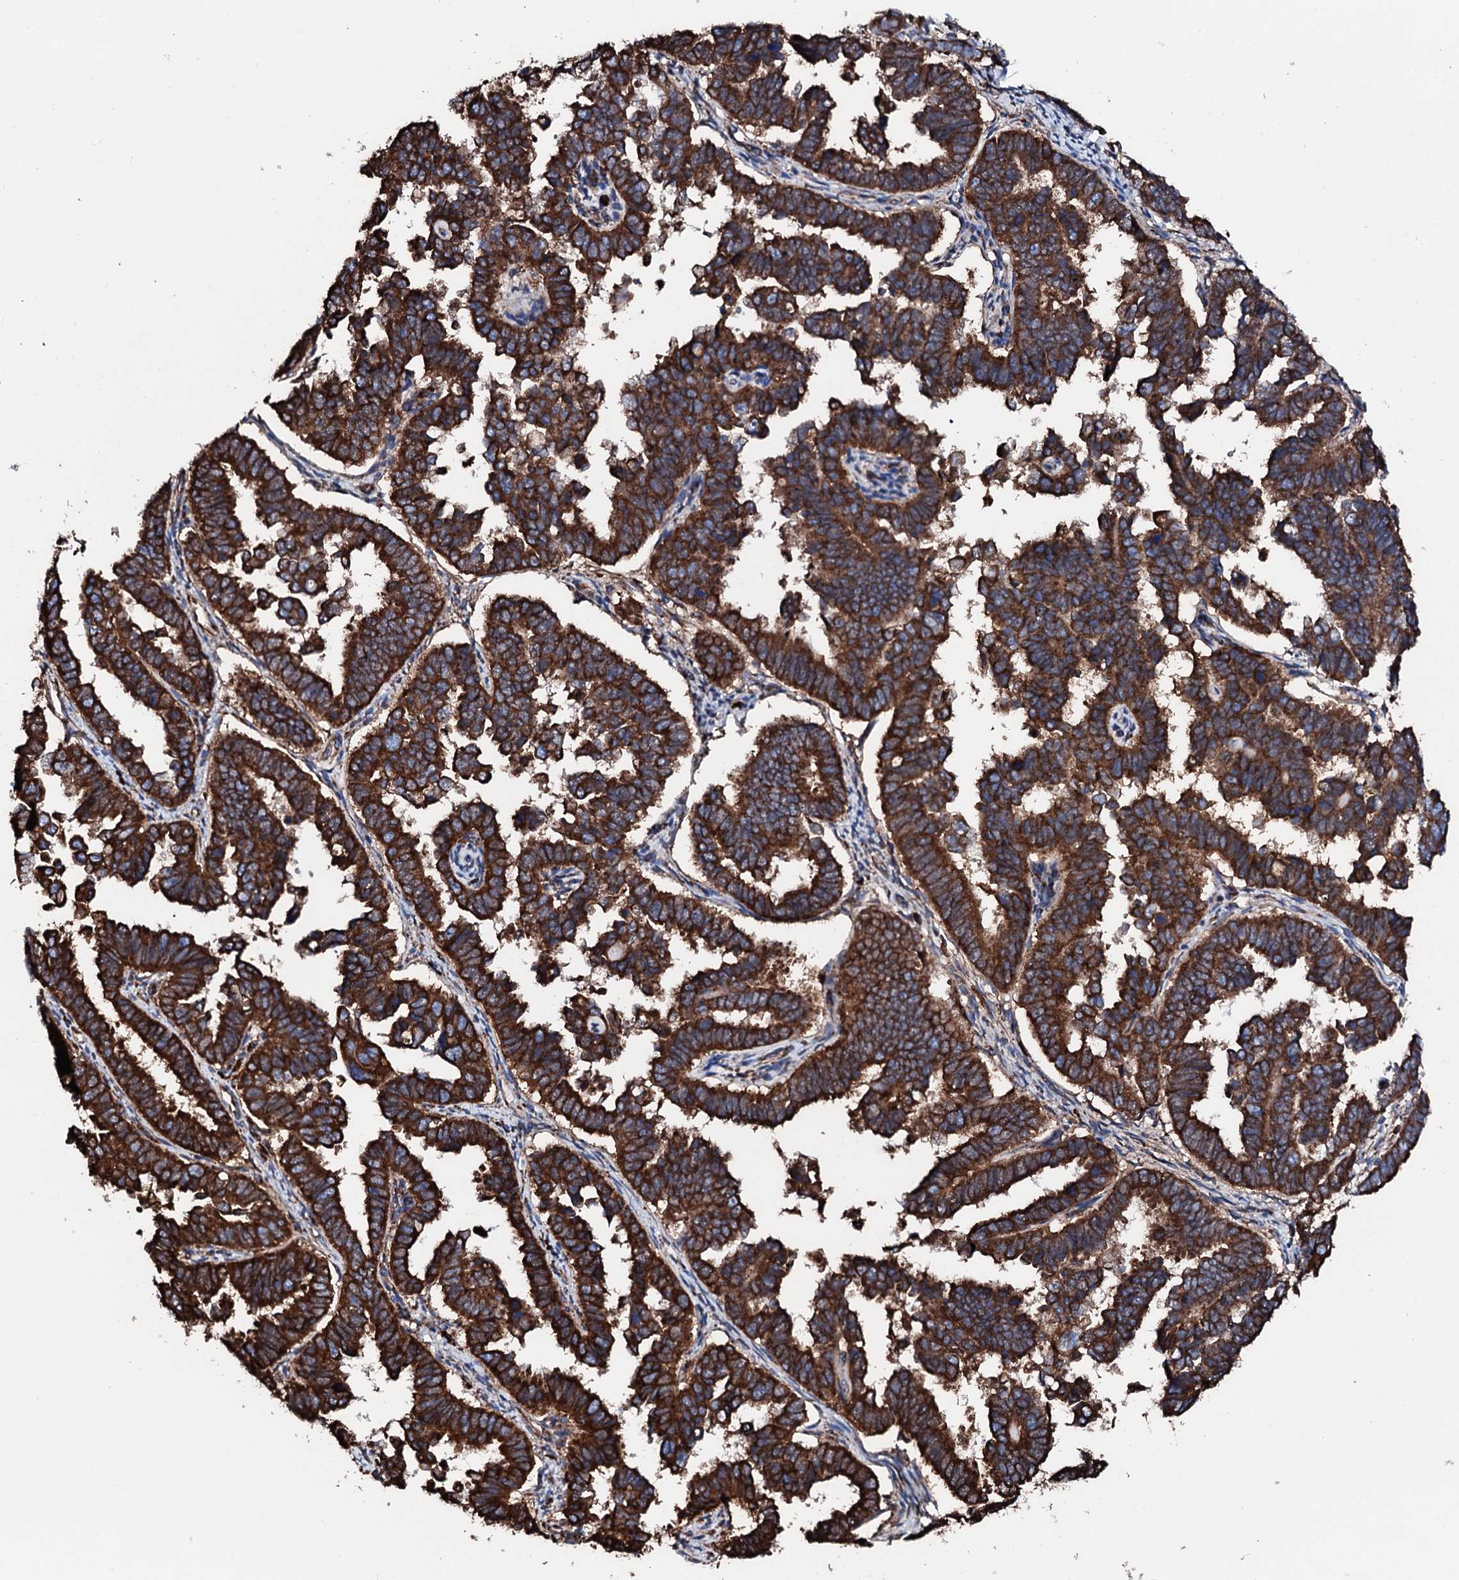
{"staining": {"intensity": "strong", "quantity": ">75%", "location": "cytoplasmic/membranous"}, "tissue": "endometrial cancer", "cell_type": "Tumor cells", "image_type": "cancer", "snomed": [{"axis": "morphology", "description": "Adenocarcinoma, NOS"}, {"axis": "topography", "description": "Endometrium"}], "caption": "Immunohistochemistry histopathology image of neoplastic tissue: human endometrial adenocarcinoma stained using immunohistochemistry (IHC) exhibits high levels of strong protein expression localized specifically in the cytoplasmic/membranous of tumor cells, appearing as a cytoplasmic/membranous brown color.", "gene": "AMDHD1", "patient": {"sex": "female", "age": 75}}